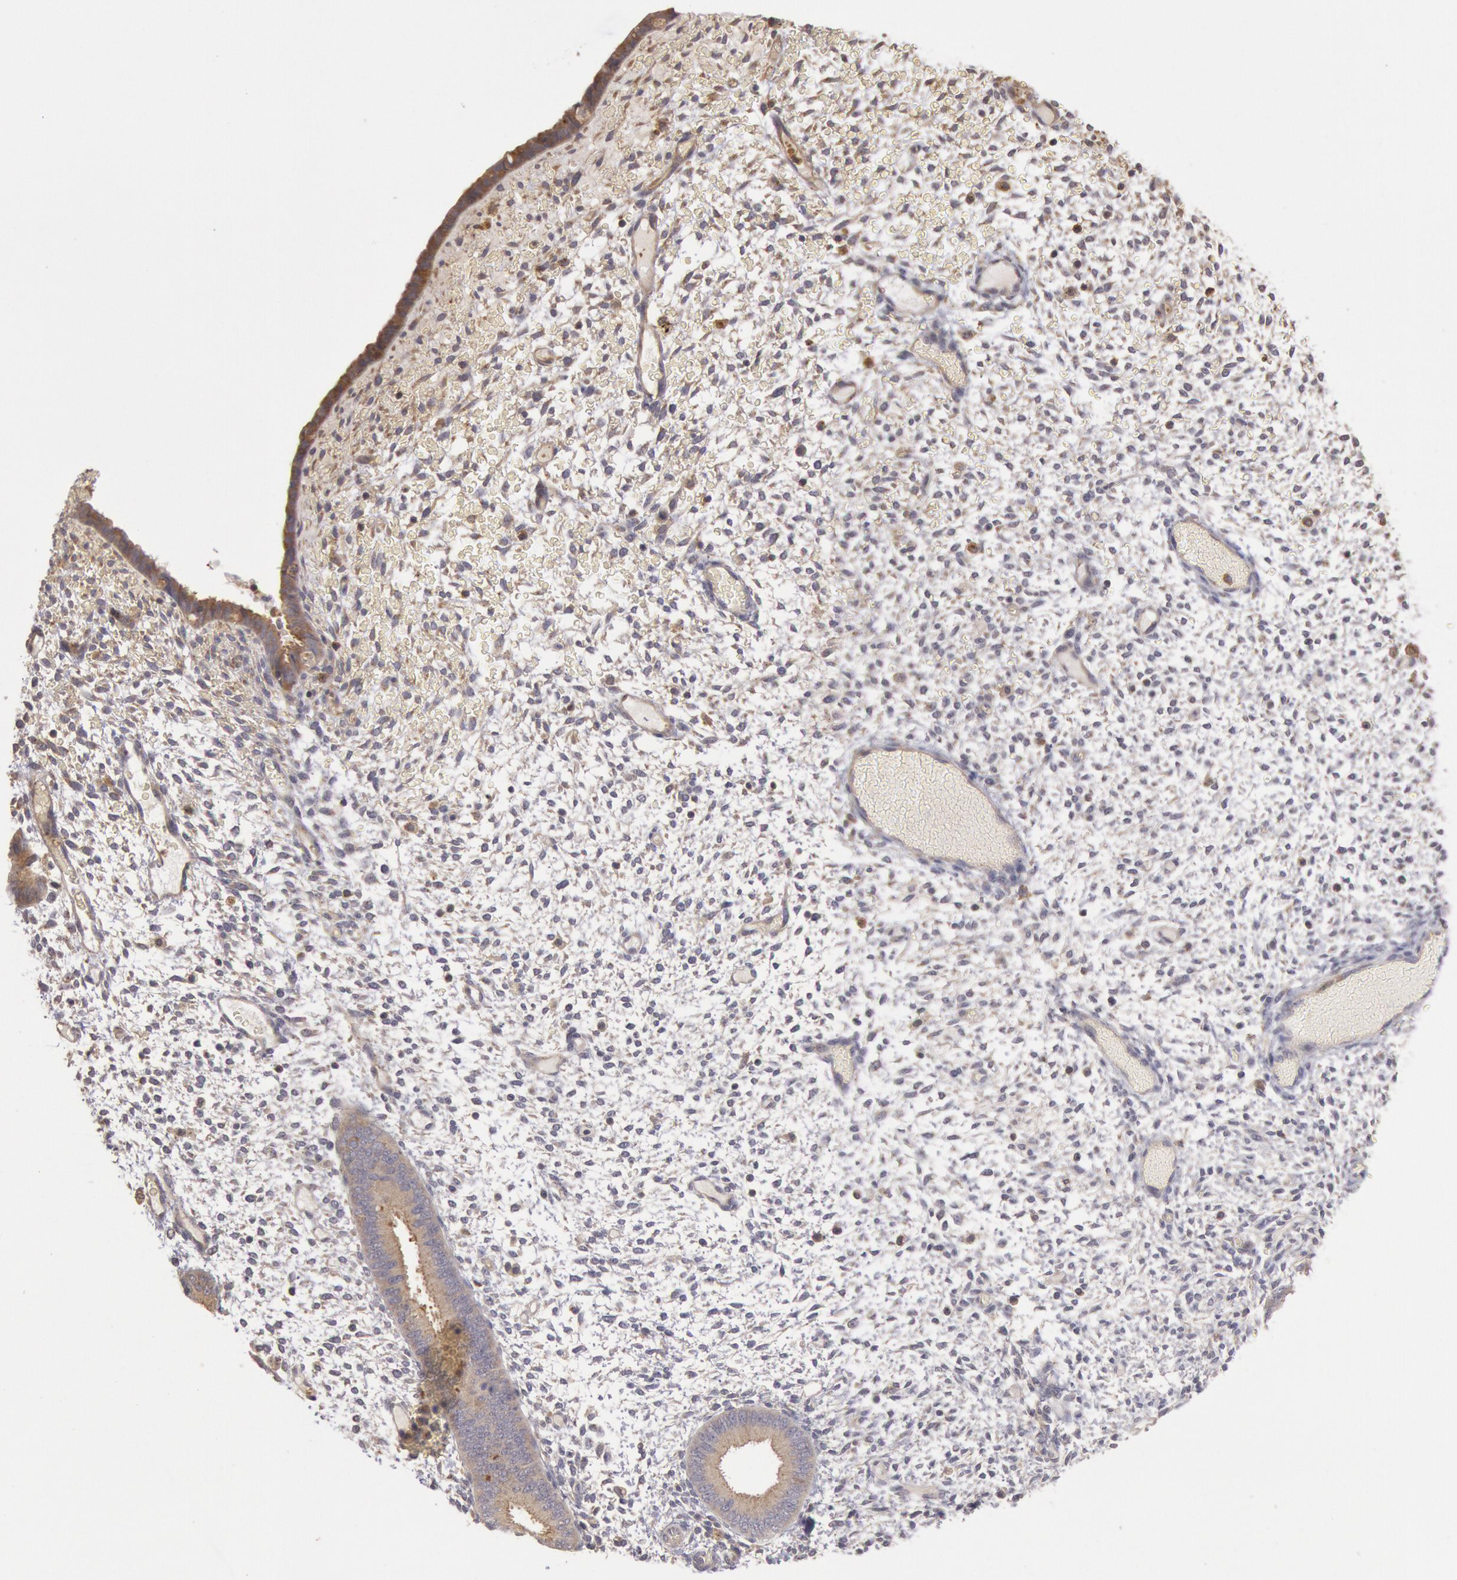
{"staining": {"intensity": "moderate", "quantity": "25%-75%", "location": "cytoplasmic/membranous"}, "tissue": "endometrium", "cell_type": "Cells in endometrial stroma", "image_type": "normal", "snomed": [{"axis": "morphology", "description": "Normal tissue, NOS"}, {"axis": "topography", "description": "Endometrium"}], "caption": "Immunohistochemistry of benign endometrium shows medium levels of moderate cytoplasmic/membranous expression in about 25%-75% of cells in endometrial stroma.", "gene": "PLA2G6", "patient": {"sex": "female", "age": 42}}